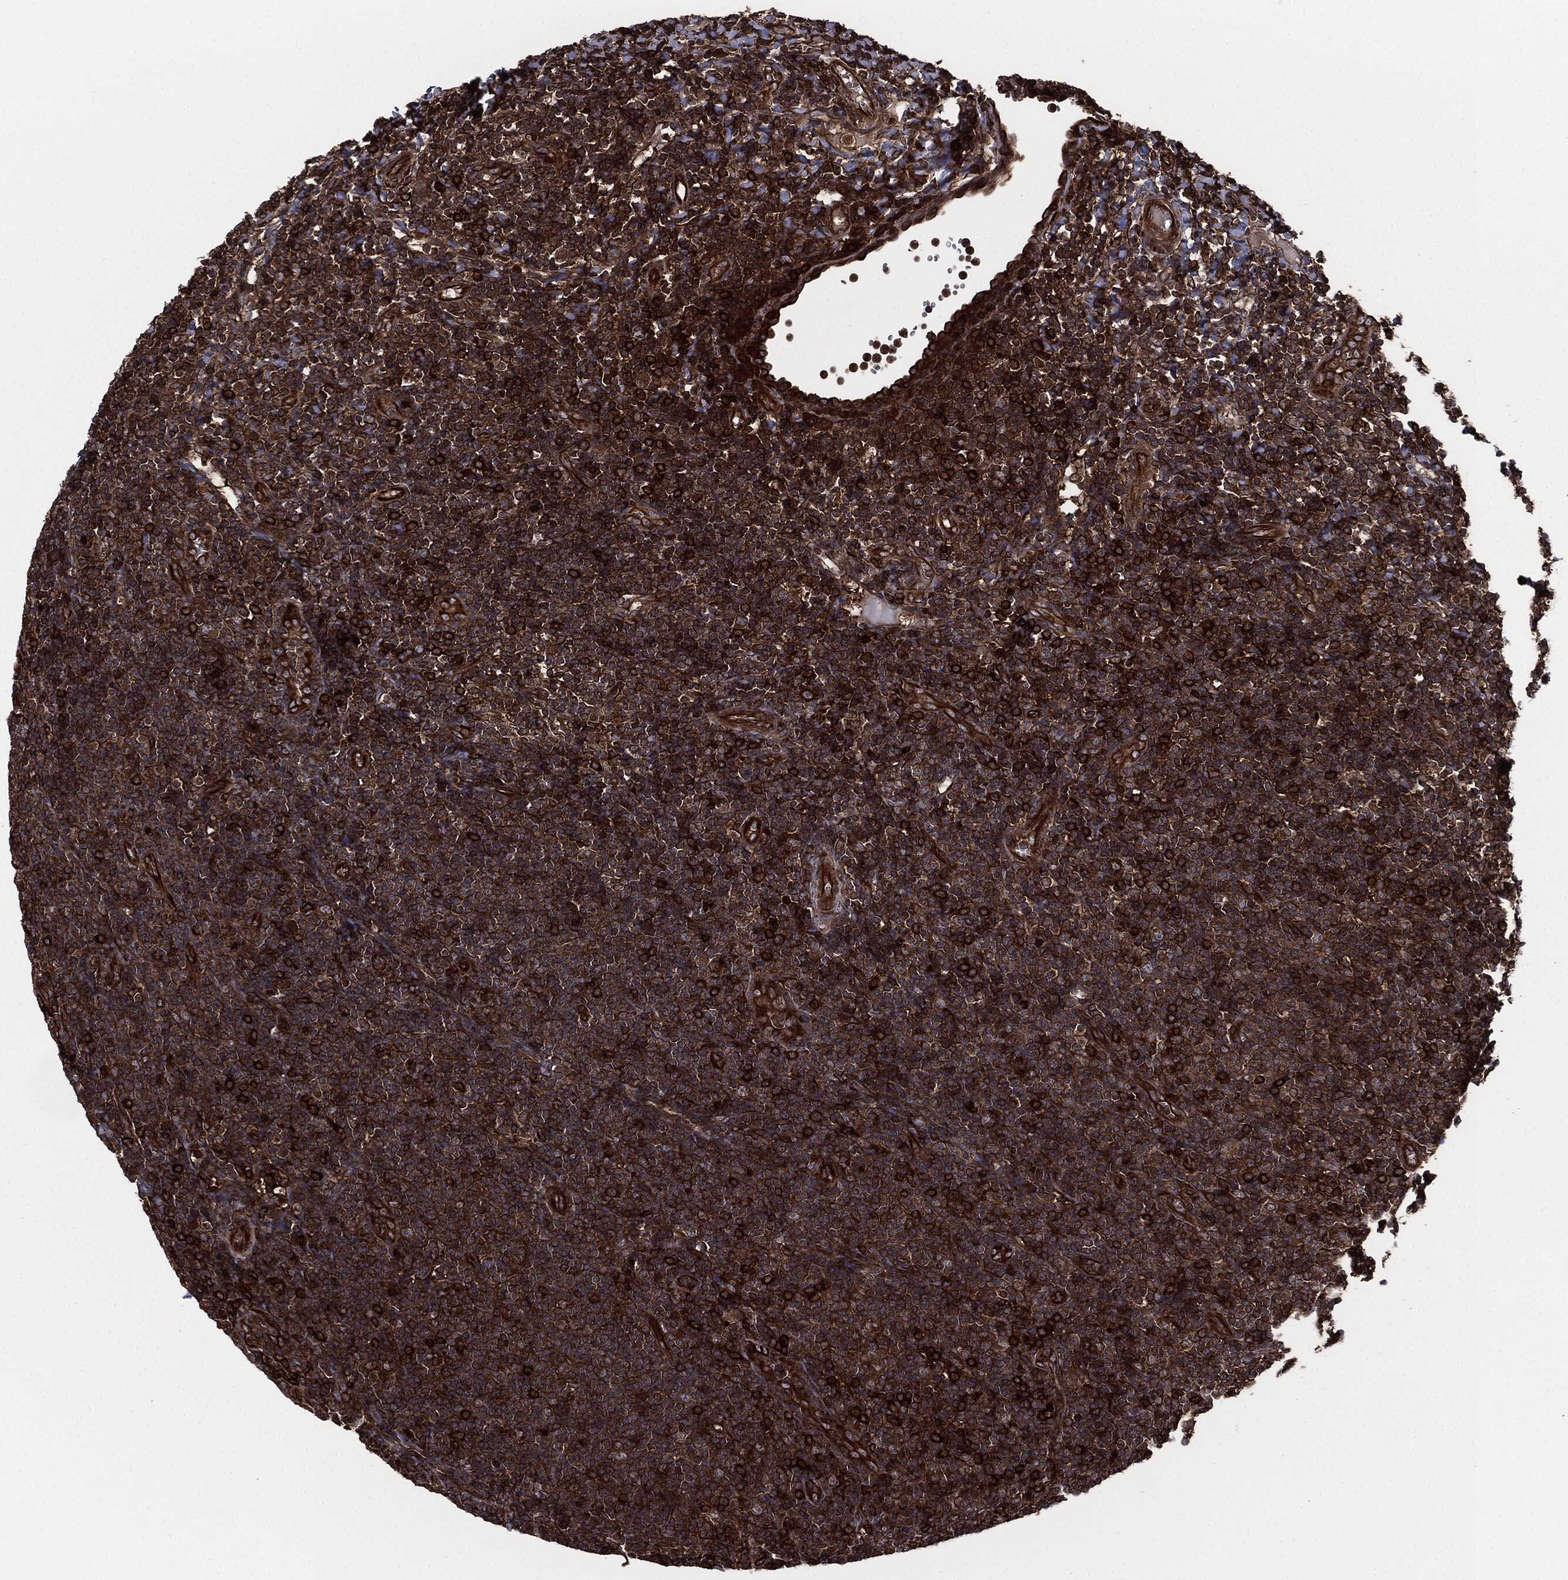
{"staining": {"intensity": "strong", "quantity": "25%-75%", "location": "cytoplasmic/membranous"}, "tissue": "tonsil", "cell_type": "Germinal center cells", "image_type": "normal", "snomed": [{"axis": "morphology", "description": "Normal tissue, NOS"}, {"axis": "topography", "description": "Tonsil"}], "caption": "This histopathology image displays immunohistochemistry staining of benign human tonsil, with high strong cytoplasmic/membranous expression in about 25%-75% of germinal center cells.", "gene": "RAP1GDS1", "patient": {"sex": "female", "age": 5}}